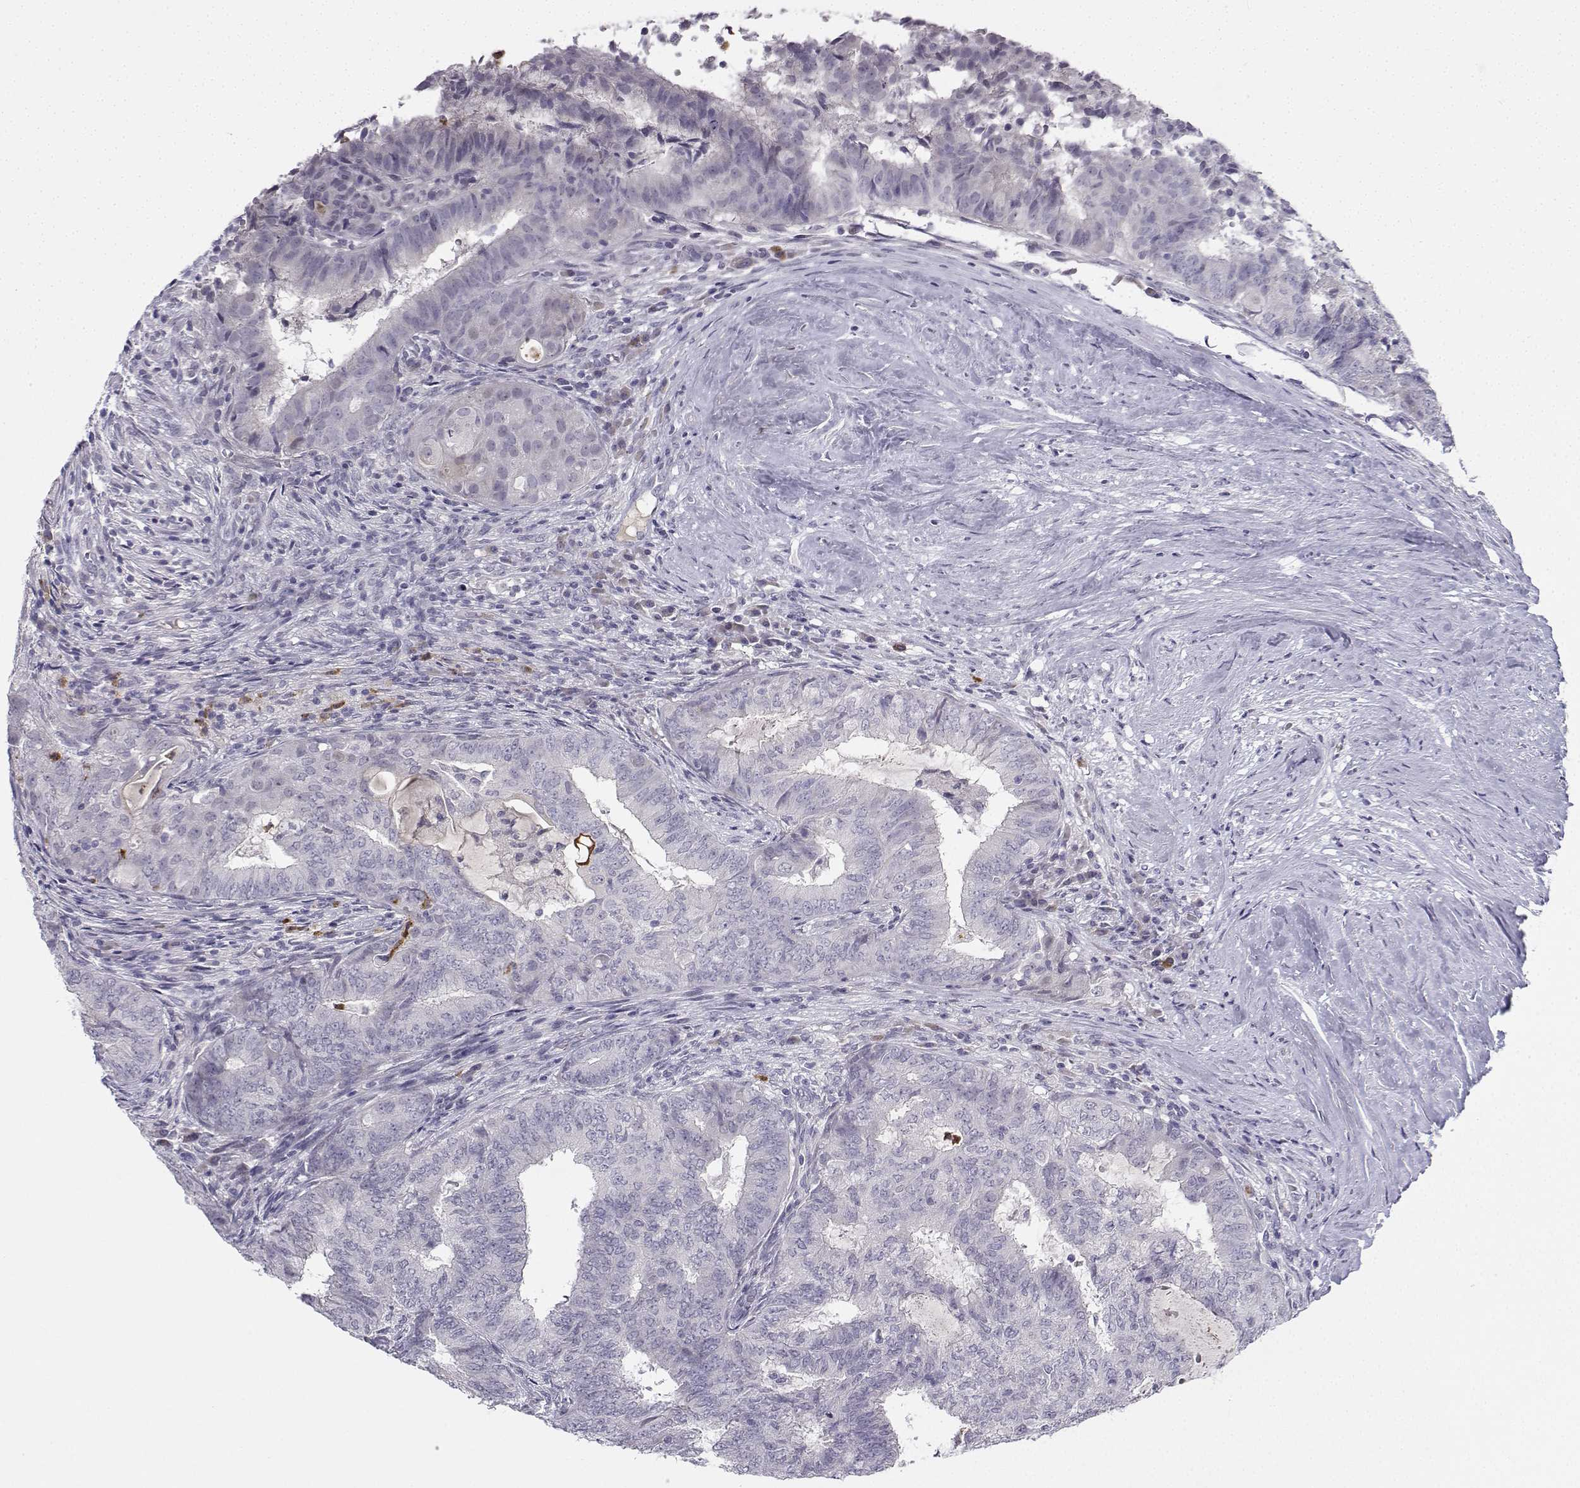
{"staining": {"intensity": "negative", "quantity": "none", "location": "none"}, "tissue": "endometrial cancer", "cell_type": "Tumor cells", "image_type": "cancer", "snomed": [{"axis": "morphology", "description": "Adenocarcinoma, NOS"}, {"axis": "topography", "description": "Endometrium"}], "caption": "Image shows no significant protein positivity in tumor cells of adenocarcinoma (endometrial).", "gene": "CALY", "patient": {"sex": "female", "age": 62}}